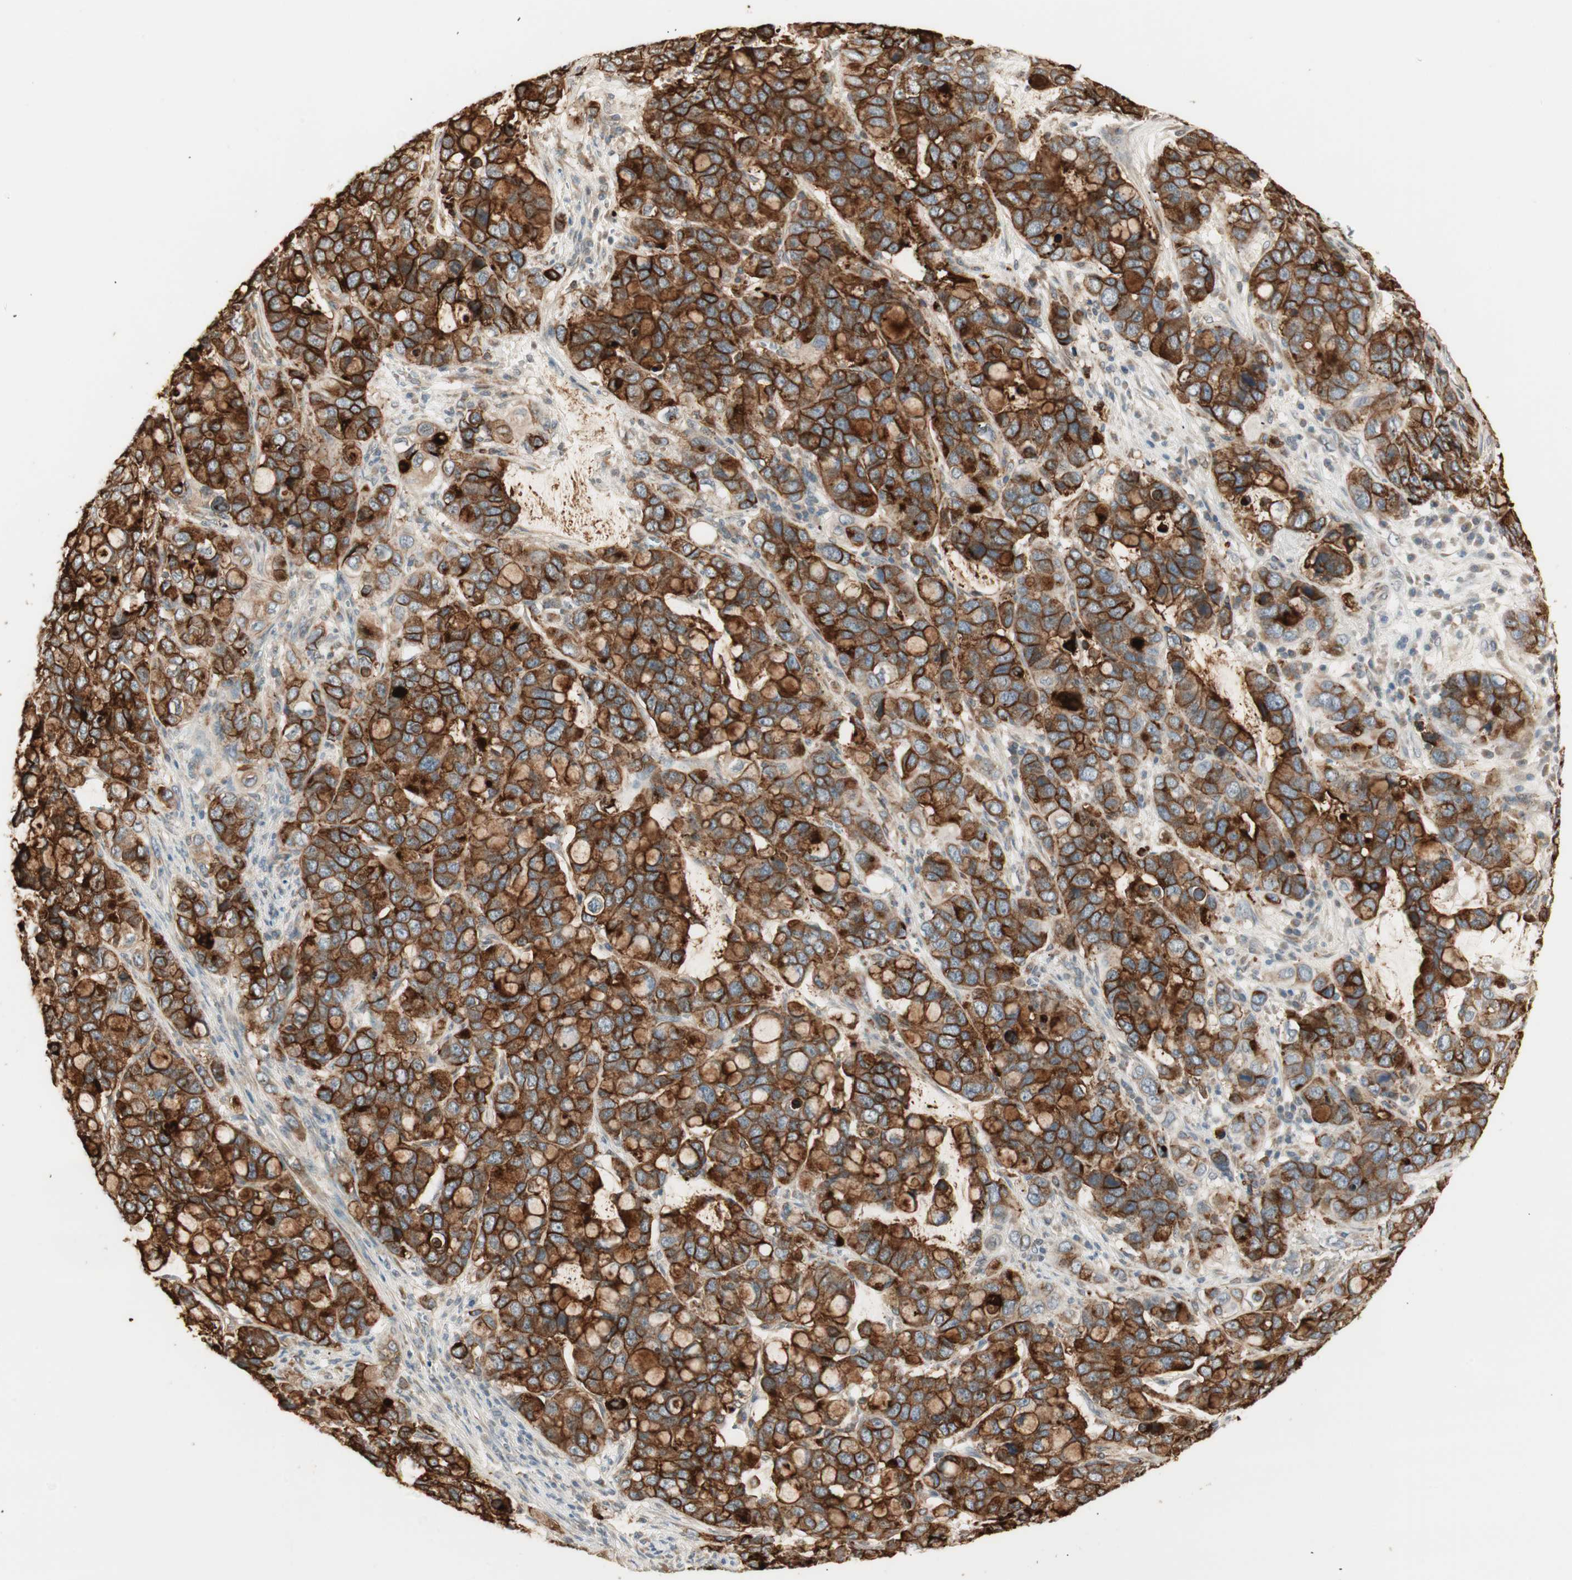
{"staining": {"intensity": "strong", "quantity": ">75%", "location": "cytoplasmic/membranous"}, "tissue": "stomach cancer", "cell_type": "Tumor cells", "image_type": "cancer", "snomed": [{"axis": "morphology", "description": "Adenocarcinoma, NOS"}, {"axis": "topography", "description": "Stomach, lower"}], "caption": "Protein positivity by immunohistochemistry reveals strong cytoplasmic/membranous staining in approximately >75% of tumor cells in adenocarcinoma (stomach).", "gene": "TASOR", "patient": {"sex": "male", "age": 84}}